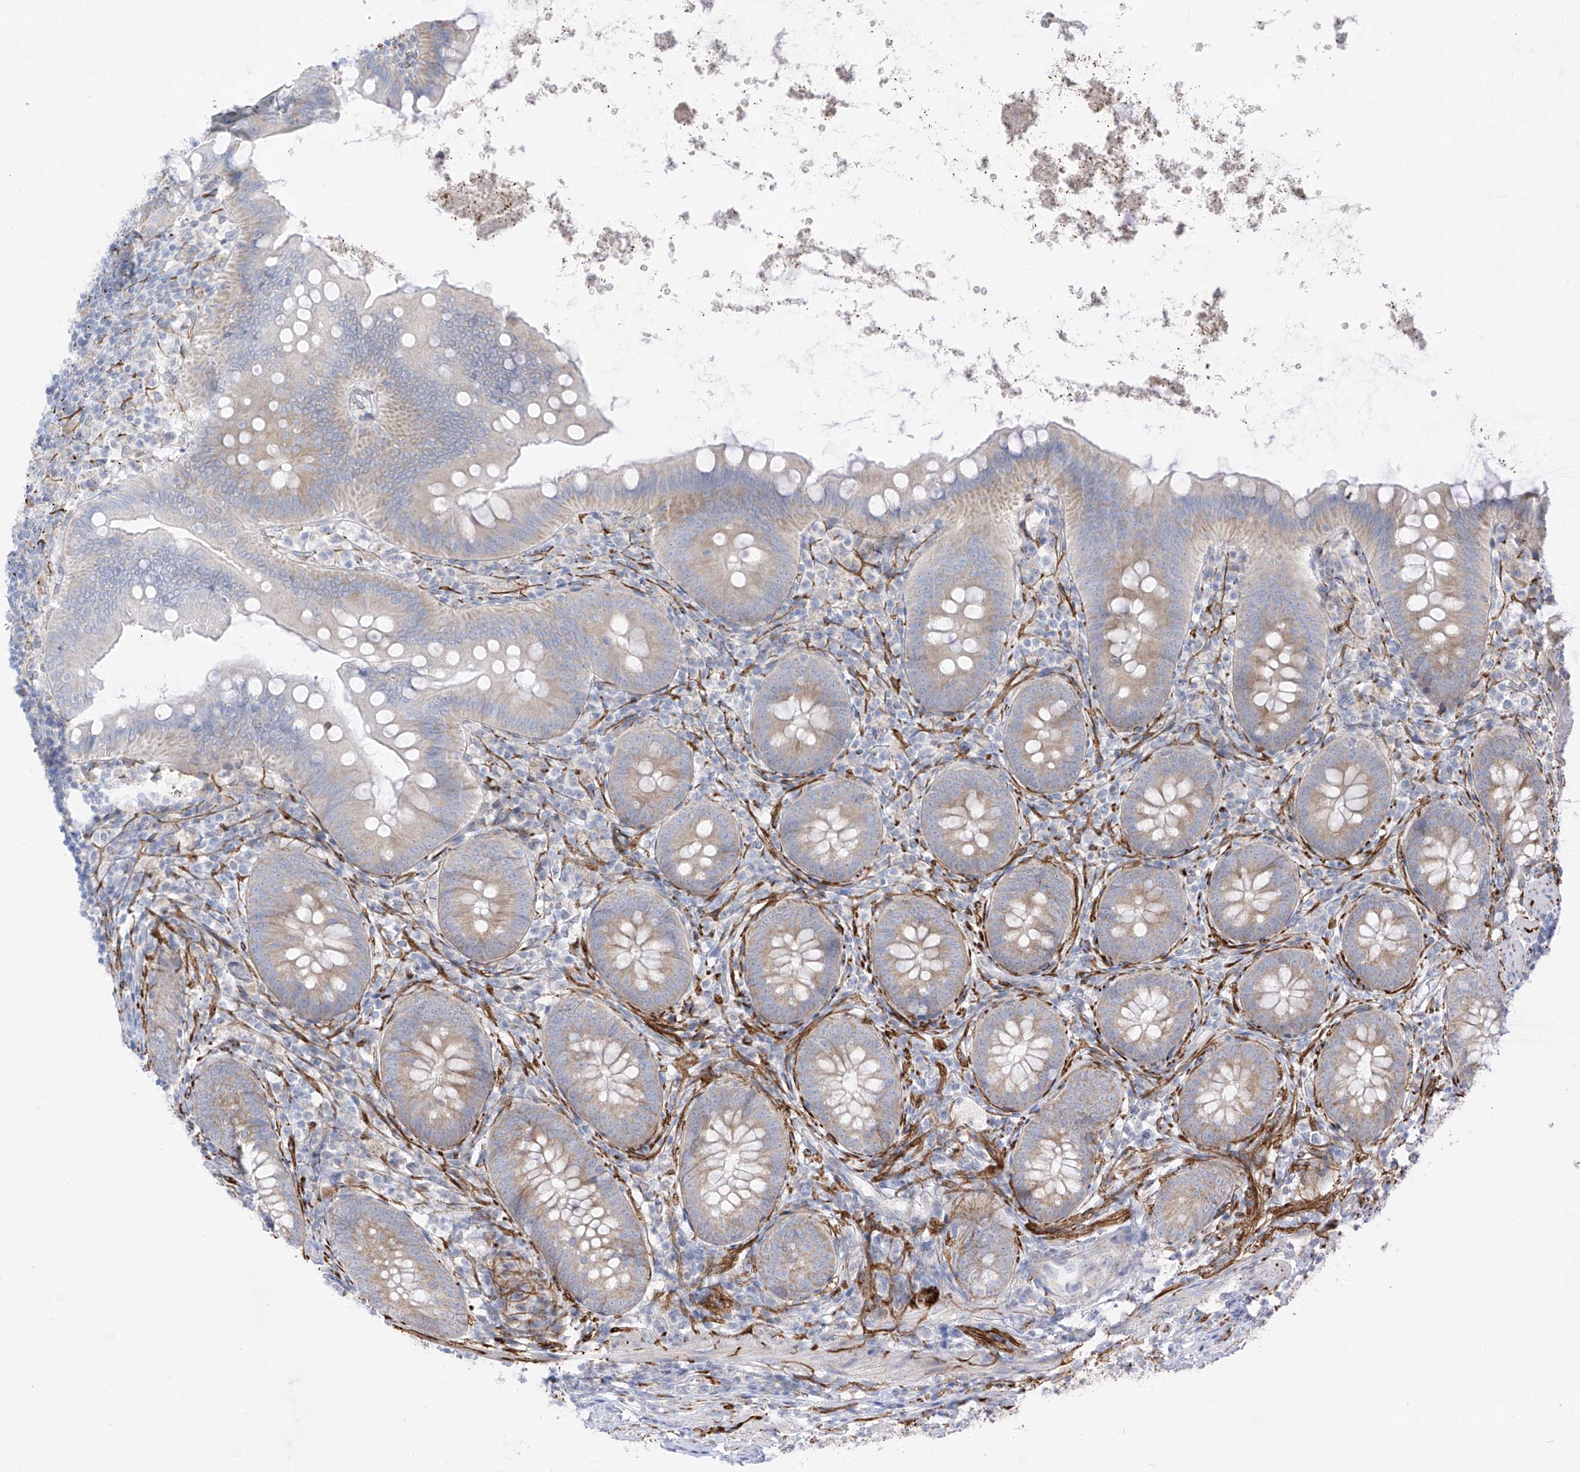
{"staining": {"intensity": "weak", "quantity": "25%-75%", "location": "cytoplasmic/membranous"}, "tissue": "appendix", "cell_type": "Glandular cells", "image_type": "normal", "snomed": [{"axis": "morphology", "description": "Normal tissue, NOS"}, {"axis": "topography", "description": "Appendix"}], "caption": "A photomicrograph showing weak cytoplasmic/membranous staining in approximately 25%-75% of glandular cells in unremarkable appendix, as visualized by brown immunohistochemical staining.", "gene": "ARHGEF40", "patient": {"sex": "female", "age": 62}}